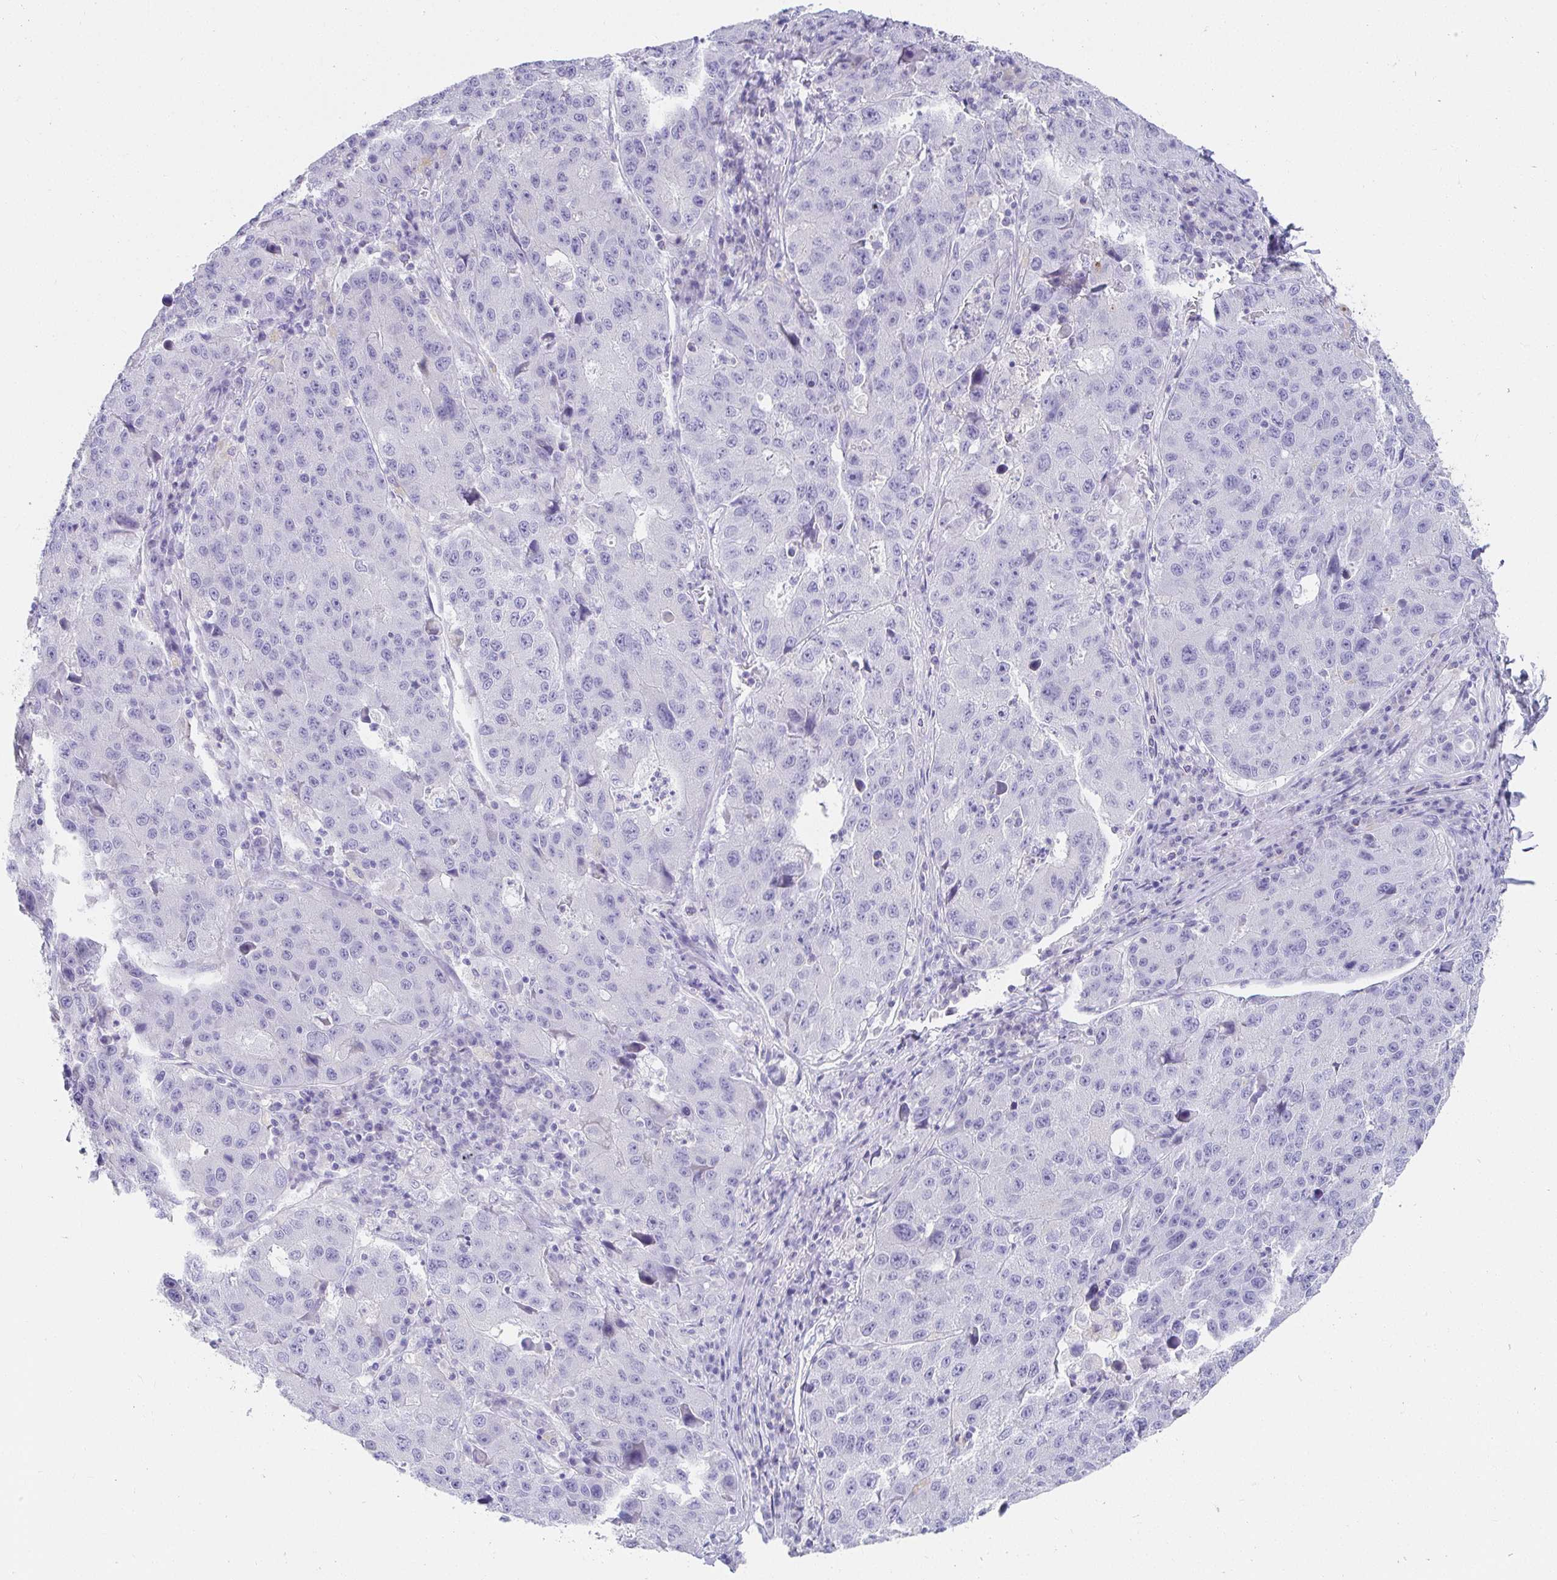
{"staining": {"intensity": "negative", "quantity": "none", "location": "none"}, "tissue": "stomach cancer", "cell_type": "Tumor cells", "image_type": "cancer", "snomed": [{"axis": "morphology", "description": "Adenocarcinoma, NOS"}, {"axis": "topography", "description": "Stomach"}], "caption": "Photomicrograph shows no significant protein staining in tumor cells of stomach cancer (adenocarcinoma).", "gene": "VGLL1", "patient": {"sex": "male", "age": 71}}